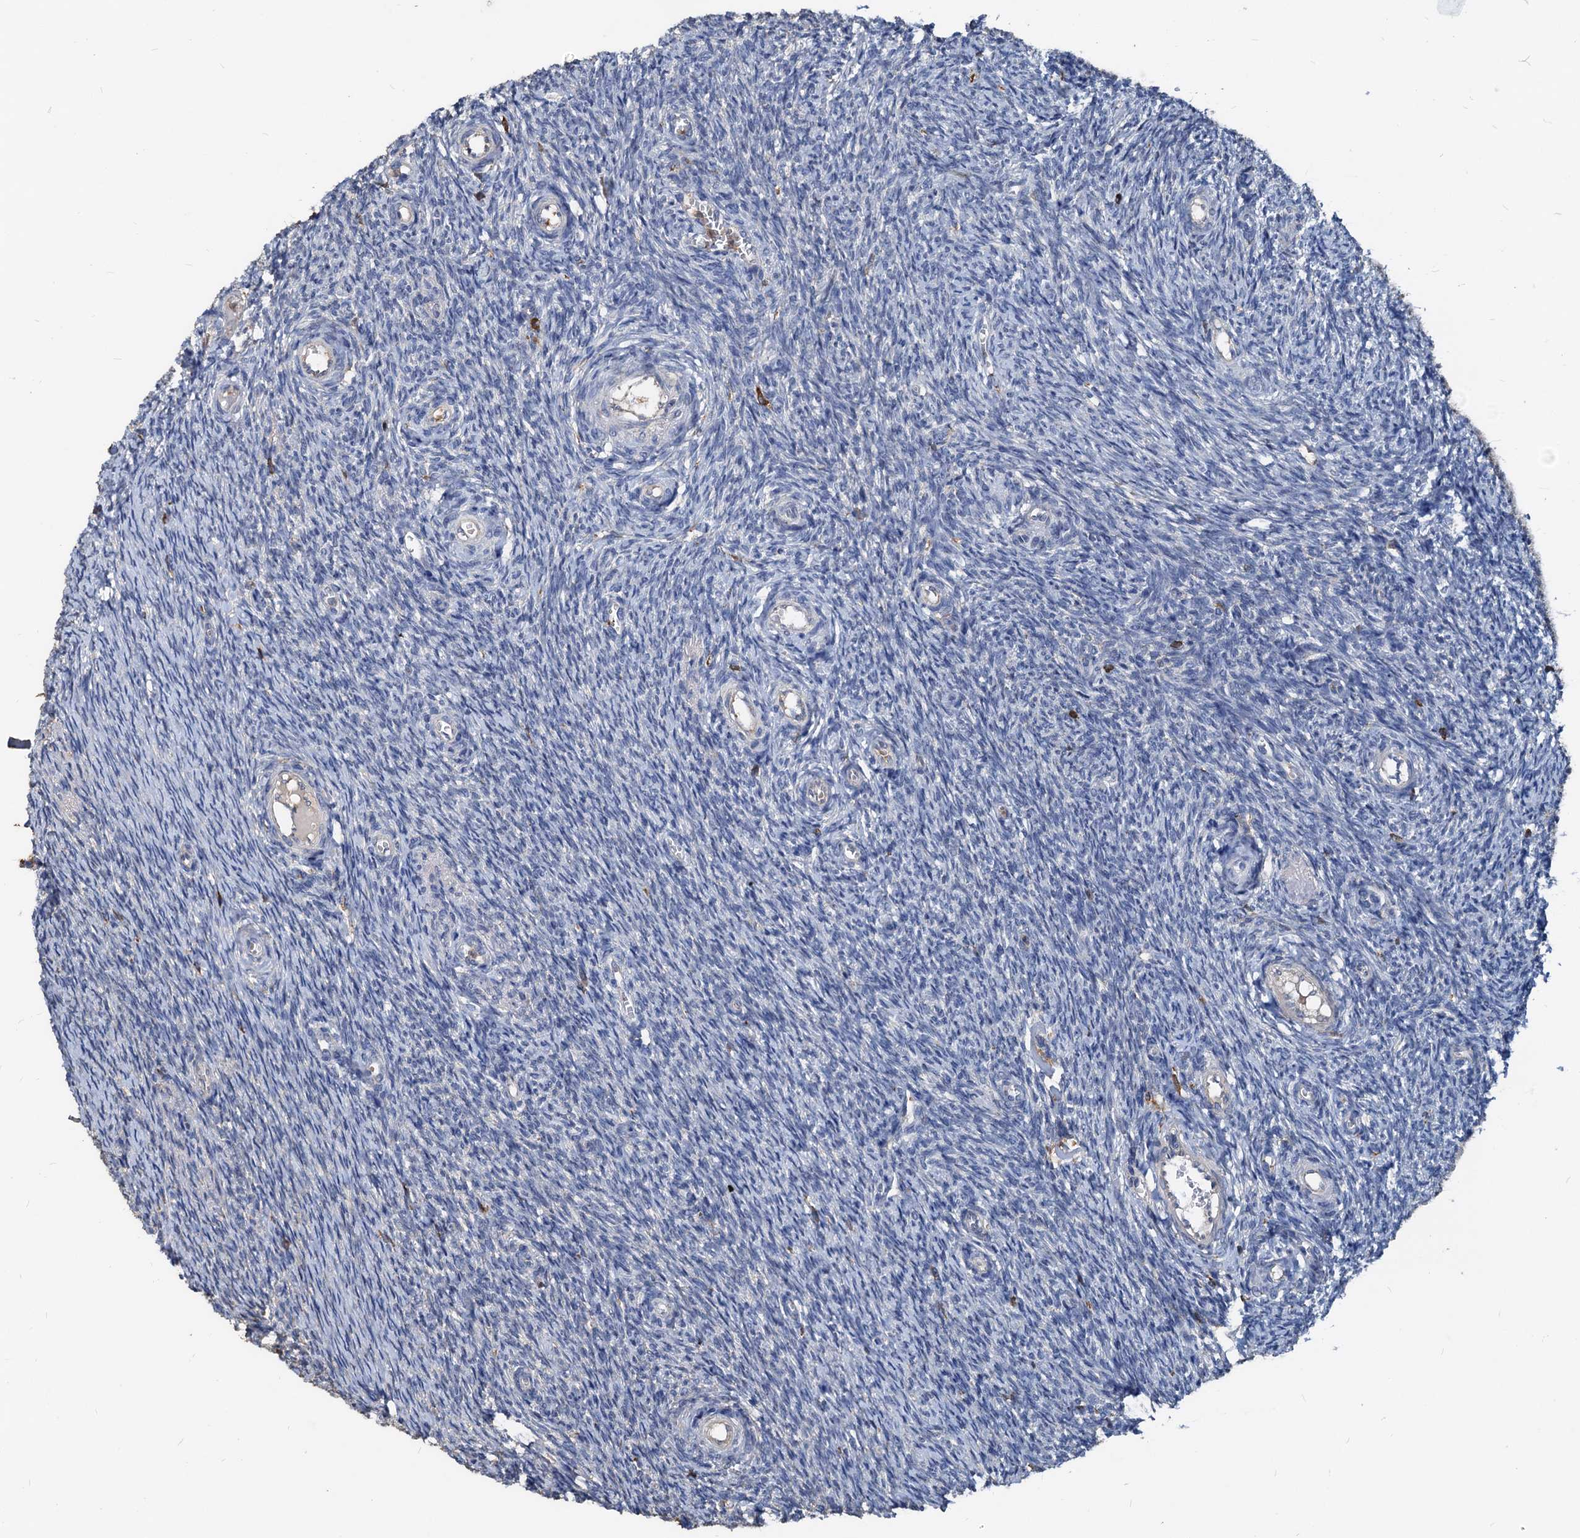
{"staining": {"intensity": "negative", "quantity": "none", "location": "none"}, "tissue": "ovary", "cell_type": "Ovarian stroma cells", "image_type": "normal", "snomed": [{"axis": "morphology", "description": "Normal tissue, NOS"}, {"axis": "topography", "description": "Ovary"}], "caption": "This is a image of immunohistochemistry staining of benign ovary, which shows no expression in ovarian stroma cells. Nuclei are stained in blue.", "gene": "LCP2", "patient": {"sex": "female", "age": 44}}